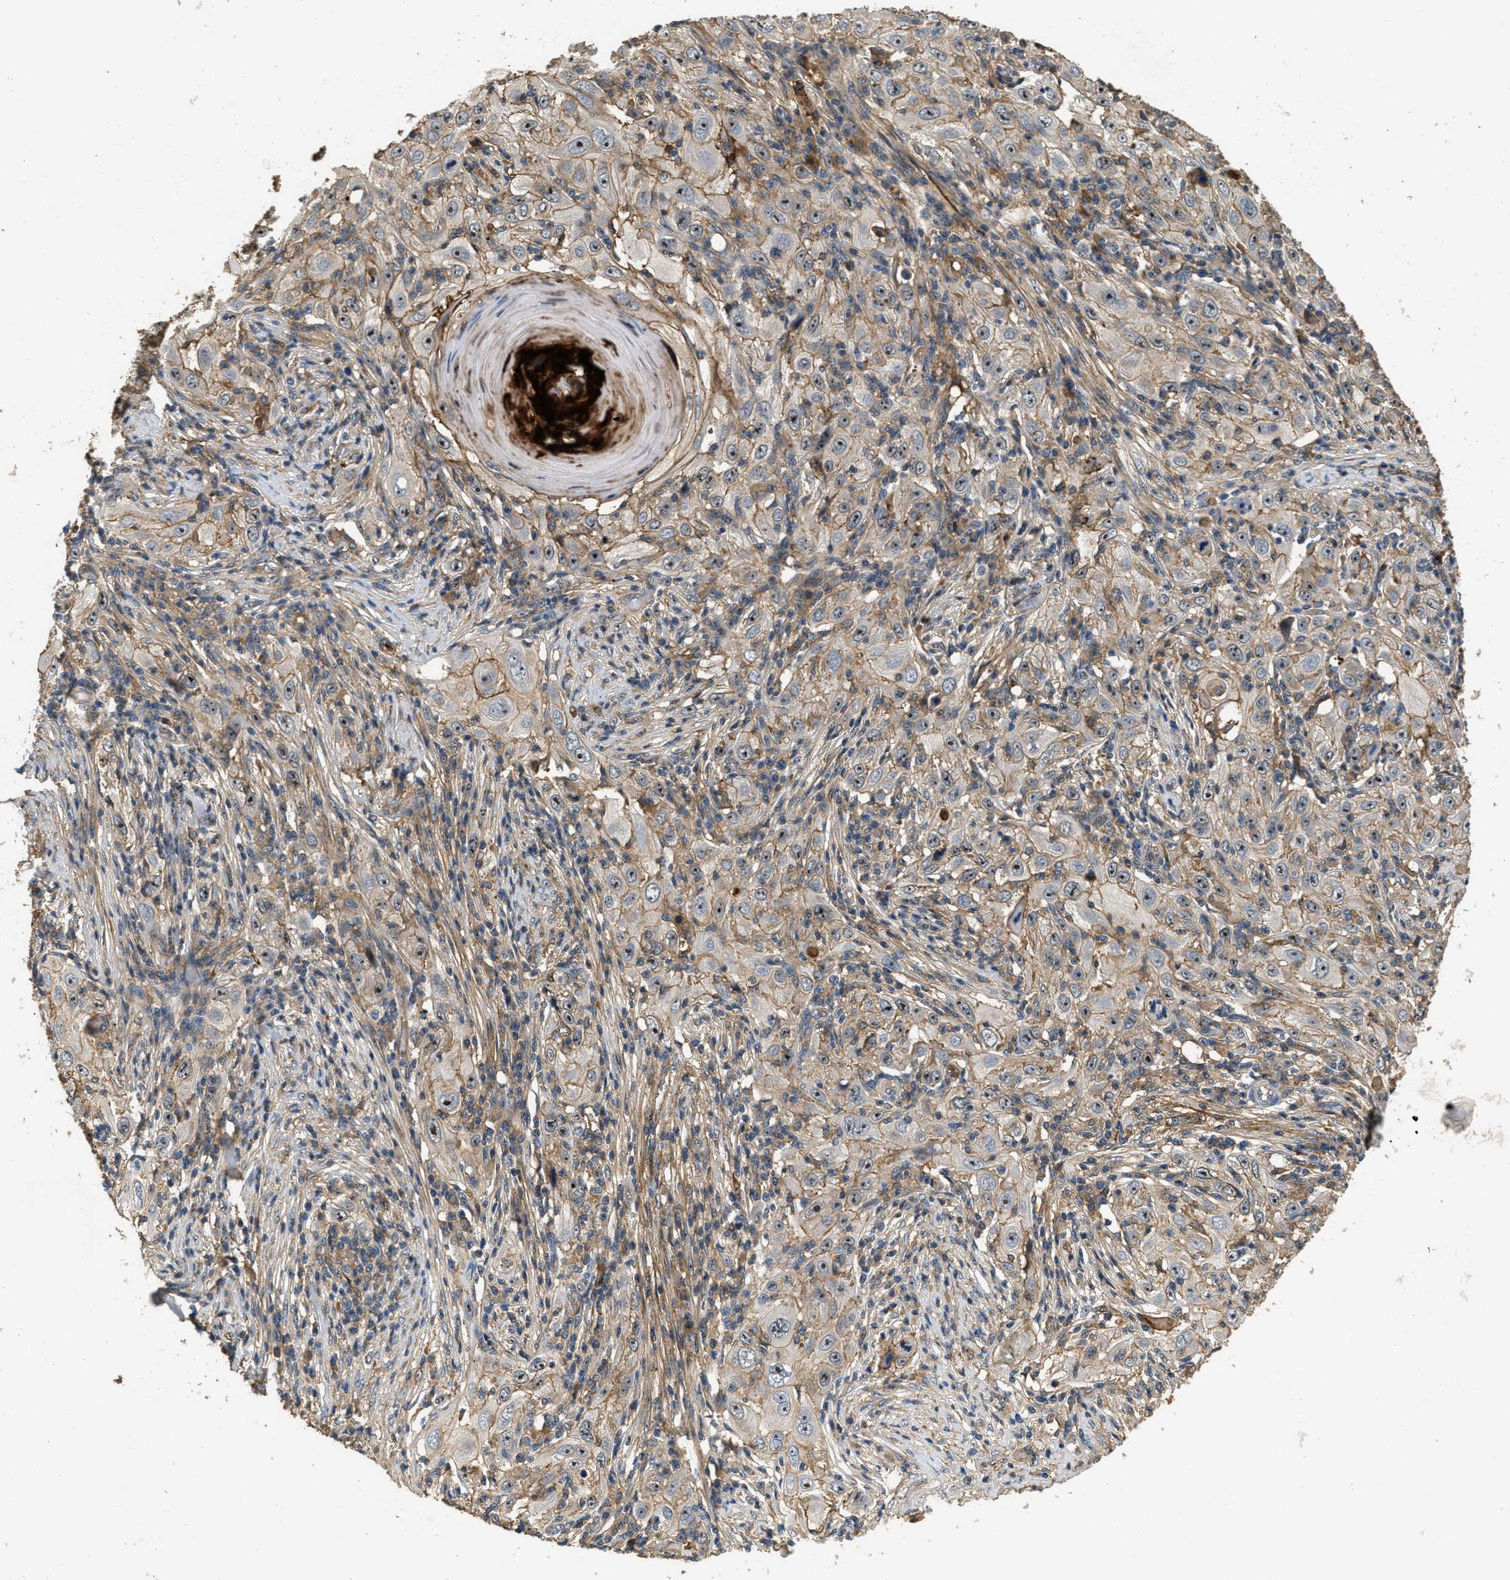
{"staining": {"intensity": "moderate", "quantity": ">75%", "location": "cytoplasmic/membranous,nuclear"}, "tissue": "skin cancer", "cell_type": "Tumor cells", "image_type": "cancer", "snomed": [{"axis": "morphology", "description": "Squamous cell carcinoma, NOS"}, {"axis": "topography", "description": "Skin"}], "caption": "Skin cancer (squamous cell carcinoma) stained with a brown dye exhibits moderate cytoplasmic/membranous and nuclear positive staining in approximately >75% of tumor cells.", "gene": "OSMR", "patient": {"sex": "female", "age": 88}}